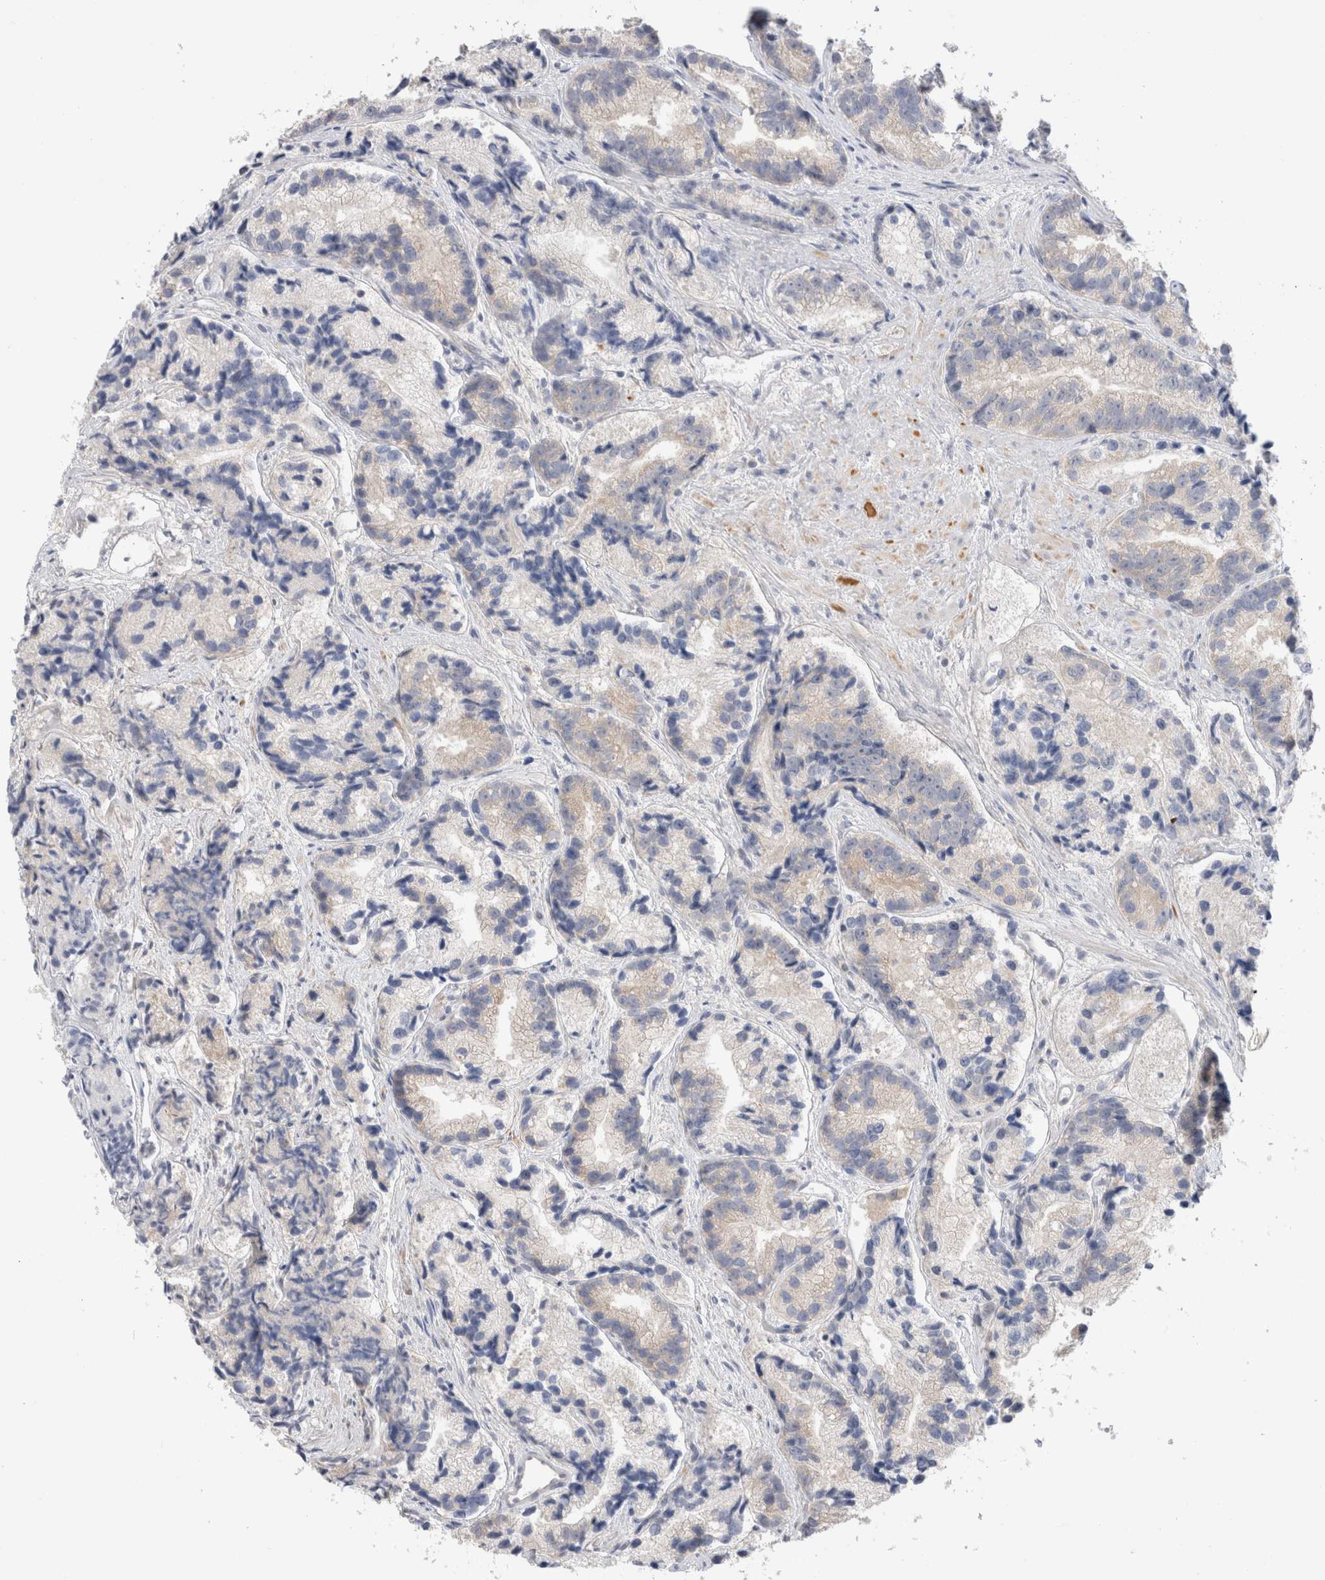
{"staining": {"intensity": "negative", "quantity": "none", "location": "none"}, "tissue": "prostate cancer", "cell_type": "Tumor cells", "image_type": "cancer", "snomed": [{"axis": "morphology", "description": "Adenocarcinoma, Low grade"}, {"axis": "topography", "description": "Prostate"}], "caption": "There is no significant positivity in tumor cells of prostate adenocarcinoma (low-grade).", "gene": "NDOR1", "patient": {"sex": "male", "age": 89}}